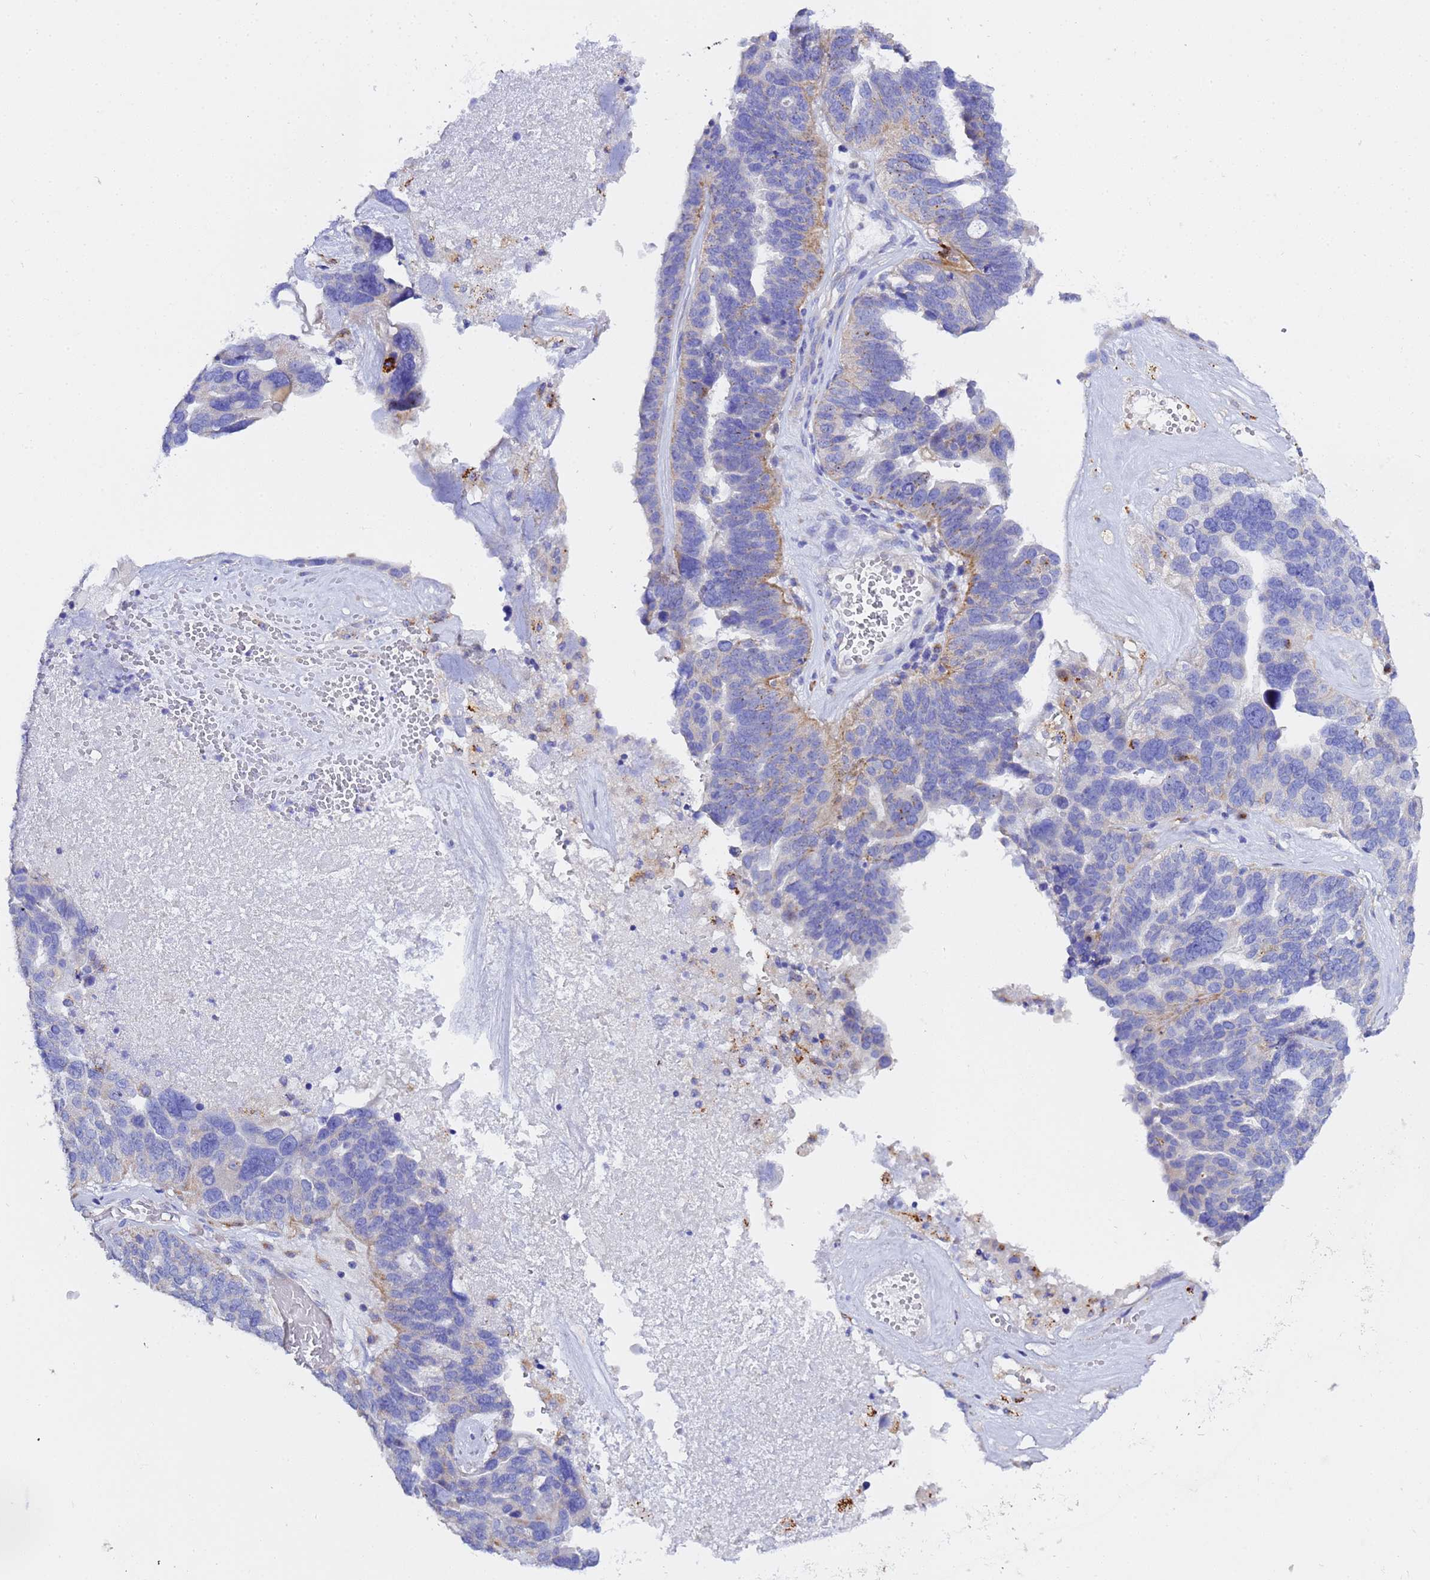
{"staining": {"intensity": "moderate", "quantity": "<25%", "location": "cytoplasmic/membranous"}, "tissue": "ovarian cancer", "cell_type": "Tumor cells", "image_type": "cancer", "snomed": [{"axis": "morphology", "description": "Cystadenocarcinoma, serous, NOS"}, {"axis": "topography", "description": "Ovary"}], "caption": "High-power microscopy captured an IHC histopathology image of ovarian serous cystadenocarcinoma, revealing moderate cytoplasmic/membranous staining in approximately <25% of tumor cells.", "gene": "VTI1B", "patient": {"sex": "female", "age": 59}}